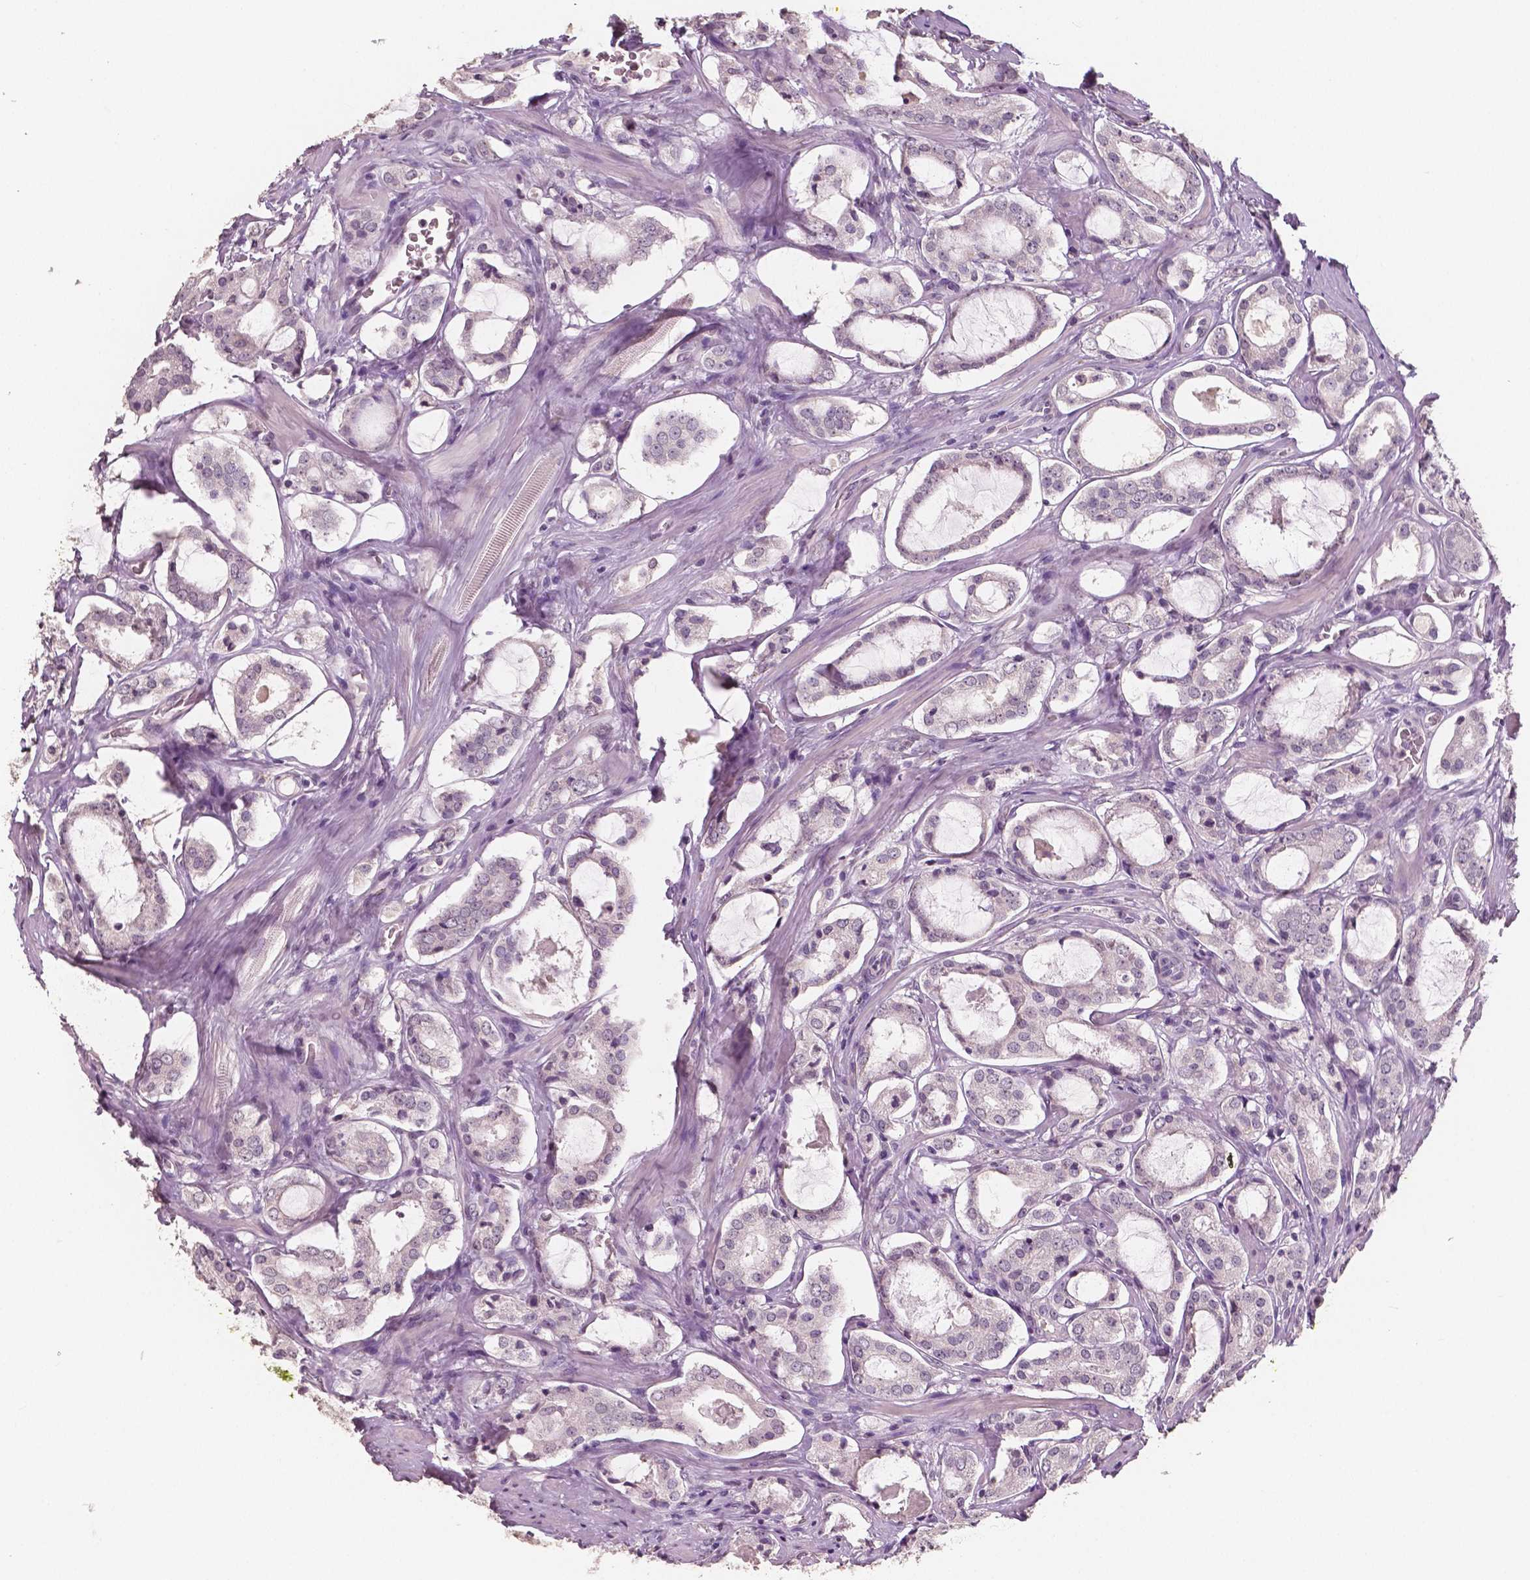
{"staining": {"intensity": "negative", "quantity": "none", "location": "none"}, "tissue": "prostate cancer", "cell_type": "Tumor cells", "image_type": "cancer", "snomed": [{"axis": "morphology", "description": "Adenocarcinoma, NOS"}, {"axis": "topography", "description": "Prostate"}], "caption": "This is a histopathology image of immunohistochemistry staining of prostate cancer, which shows no positivity in tumor cells.", "gene": "NECAB1", "patient": {"sex": "male", "age": 66}}